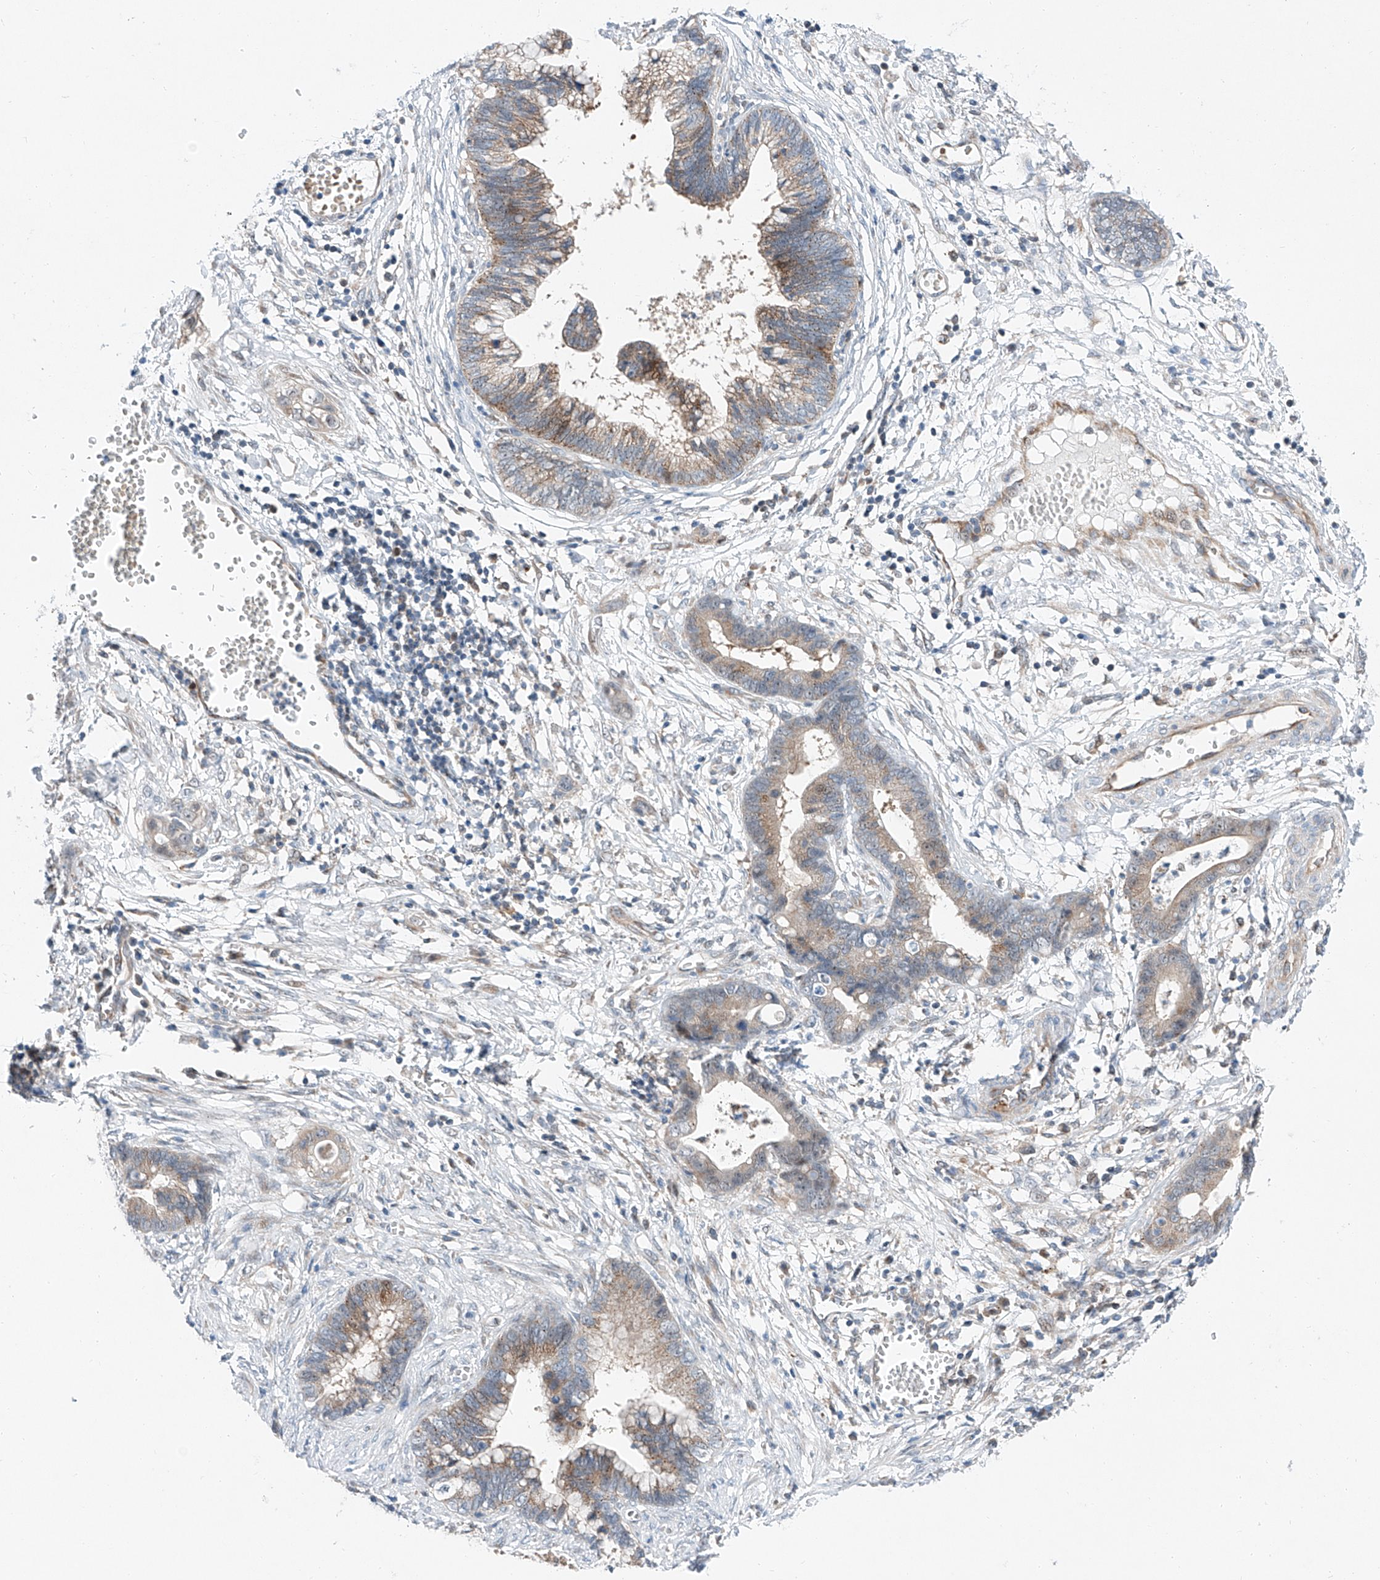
{"staining": {"intensity": "moderate", "quantity": "25%-75%", "location": "cytoplasmic/membranous"}, "tissue": "cervical cancer", "cell_type": "Tumor cells", "image_type": "cancer", "snomed": [{"axis": "morphology", "description": "Adenocarcinoma, NOS"}, {"axis": "topography", "description": "Cervix"}], "caption": "Tumor cells reveal moderate cytoplasmic/membranous expression in about 25%-75% of cells in cervical cancer (adenocarcinoma).", "gene": "CLDND1", "patient": {"sex": "female", "age": 44}}